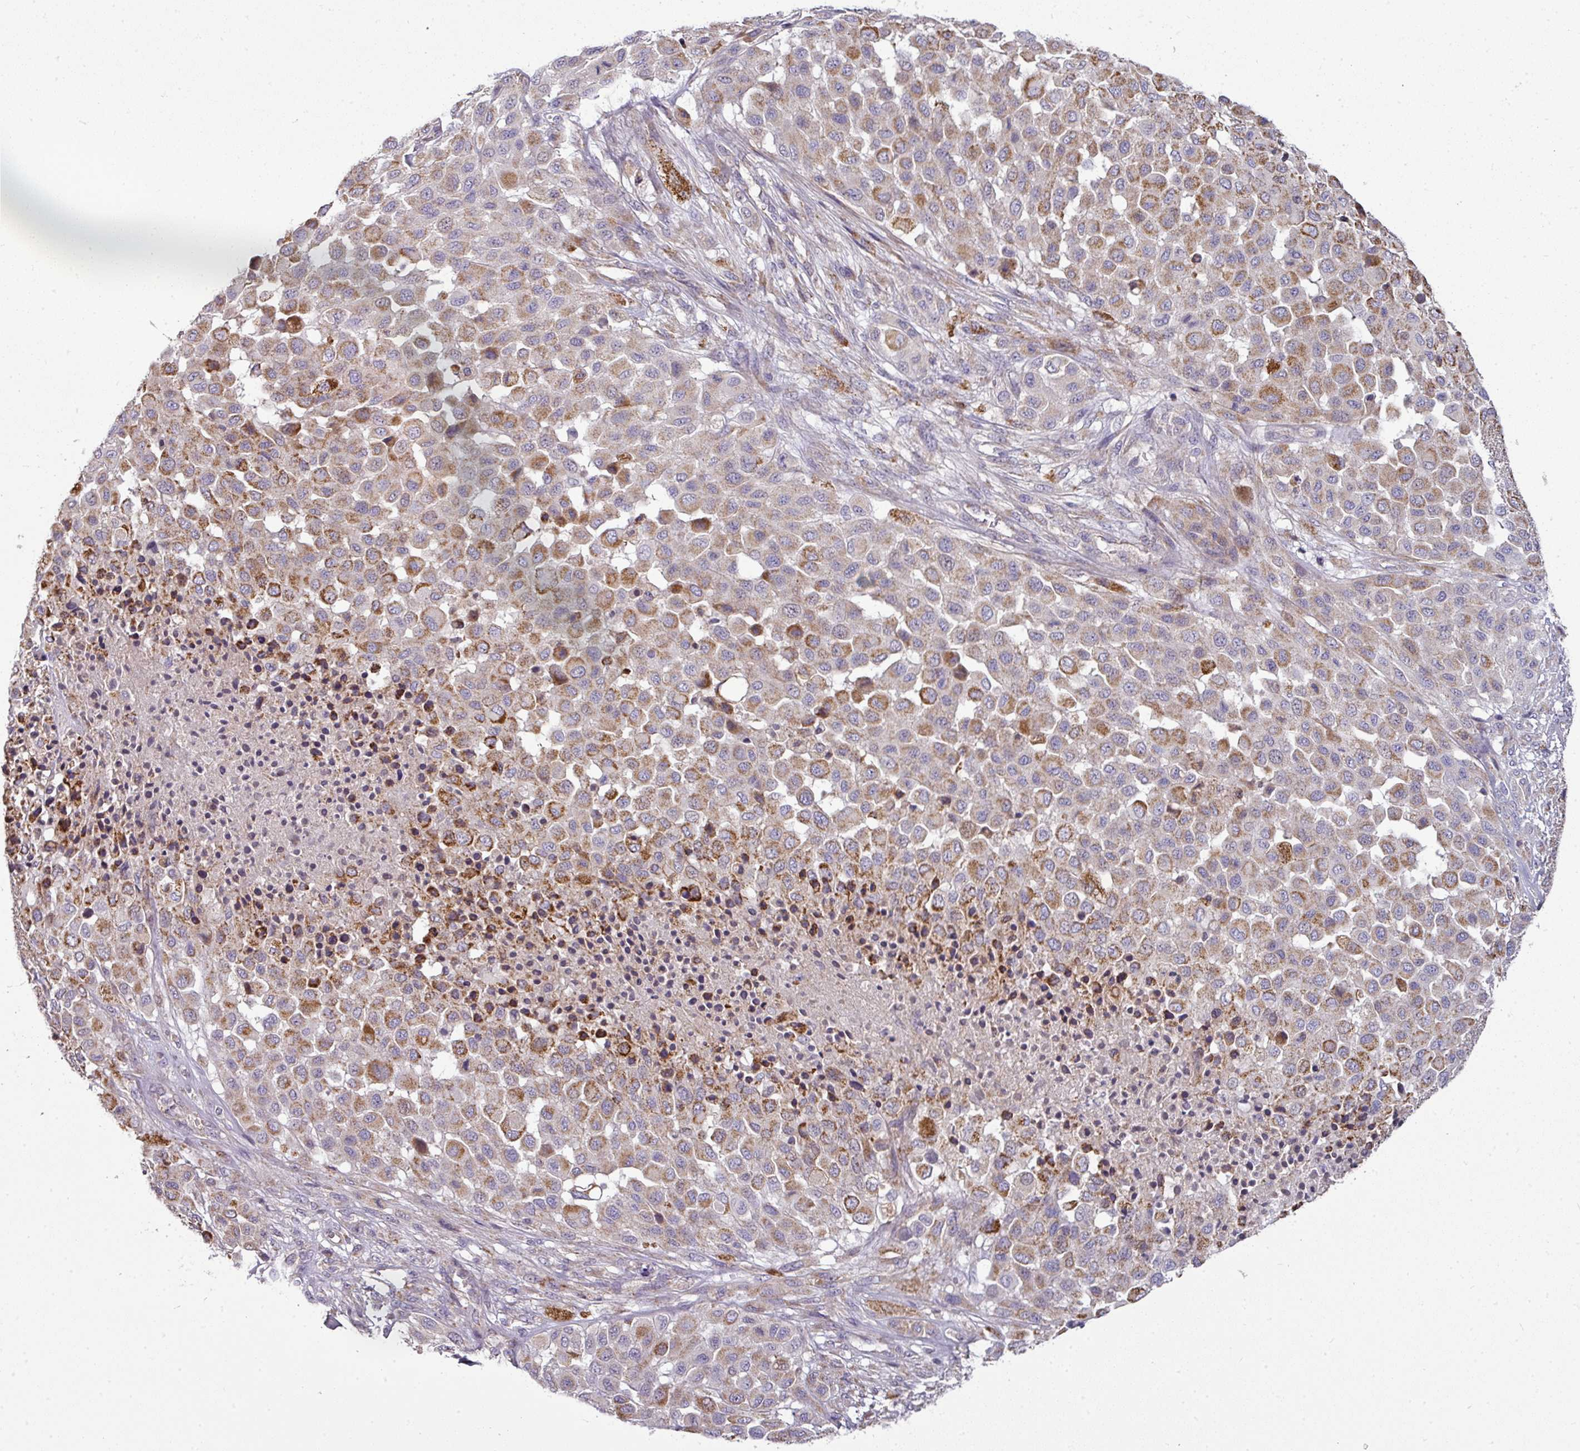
{"staining": {"intensity": "moderate", "quantity": ">75%", "location": "cytoplasmic/membranous"}, "tissue": "melanoma", "cell_type": "Tumor cells", "image_type": "cancer", "snomed": [{"axis": "morphology", "description": "Malignant melanoma, Metastatic site"}, {"axis": "topography", "description": "Skin"}], "caption": "IHC of malignant melanoma (metastatic site) displays medium levels of moderate cytoplasmic/membranous expression in approximately >75% of tumor cells. (DAB (3,3'-diaminobenzidine) = brown stain, brightfield microscopy at high magnification).", "gene": "GAN", "patient": {"sex": "female", "age": 81}}